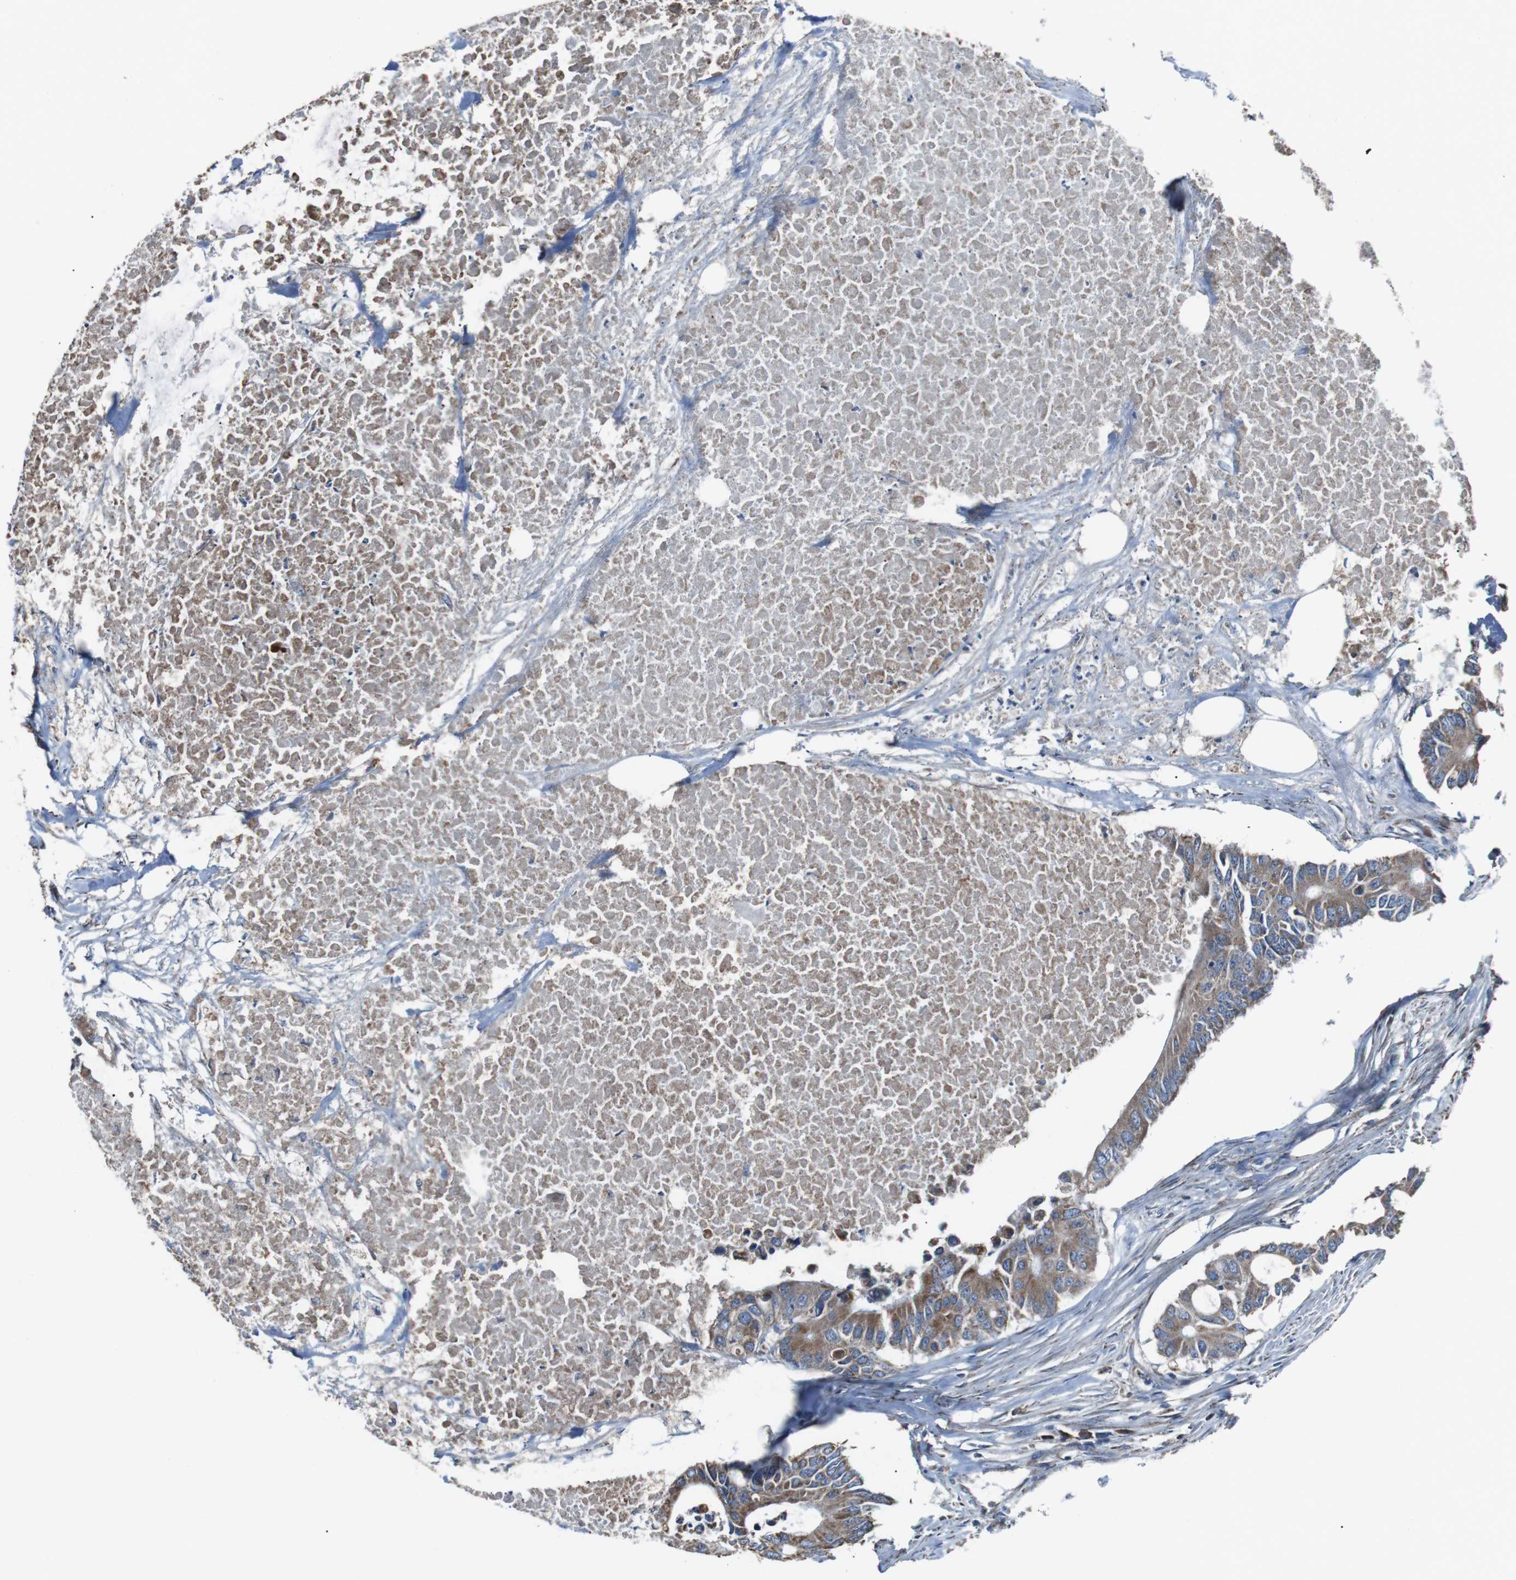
{"staining": {"intensity": "moderate", "quantity": ">75%", "location": "cytoplasmic/membranous"}, "tissue": "colorectal cancer", "cell_type": "Tumor cells", "image_type": "cancer", "snomed": [{"axis": "morphology", "description": "Adenocarcinoma, NOS"}, {"axis": "topography", "description": "Colon"}], "caption": "An IHC photomicrograph of tumor tissue is shown. Protein staining in brown shows moderate cytoplasmic/membranous positivity in colorectal cancer within tumor cells. (DAB (3,3'-diaminobenzidine) IHC, brown staining for protein, blue staining for nuclei).", "gene": "CISD2", "patient": {"sex": "male", "age": 71}}